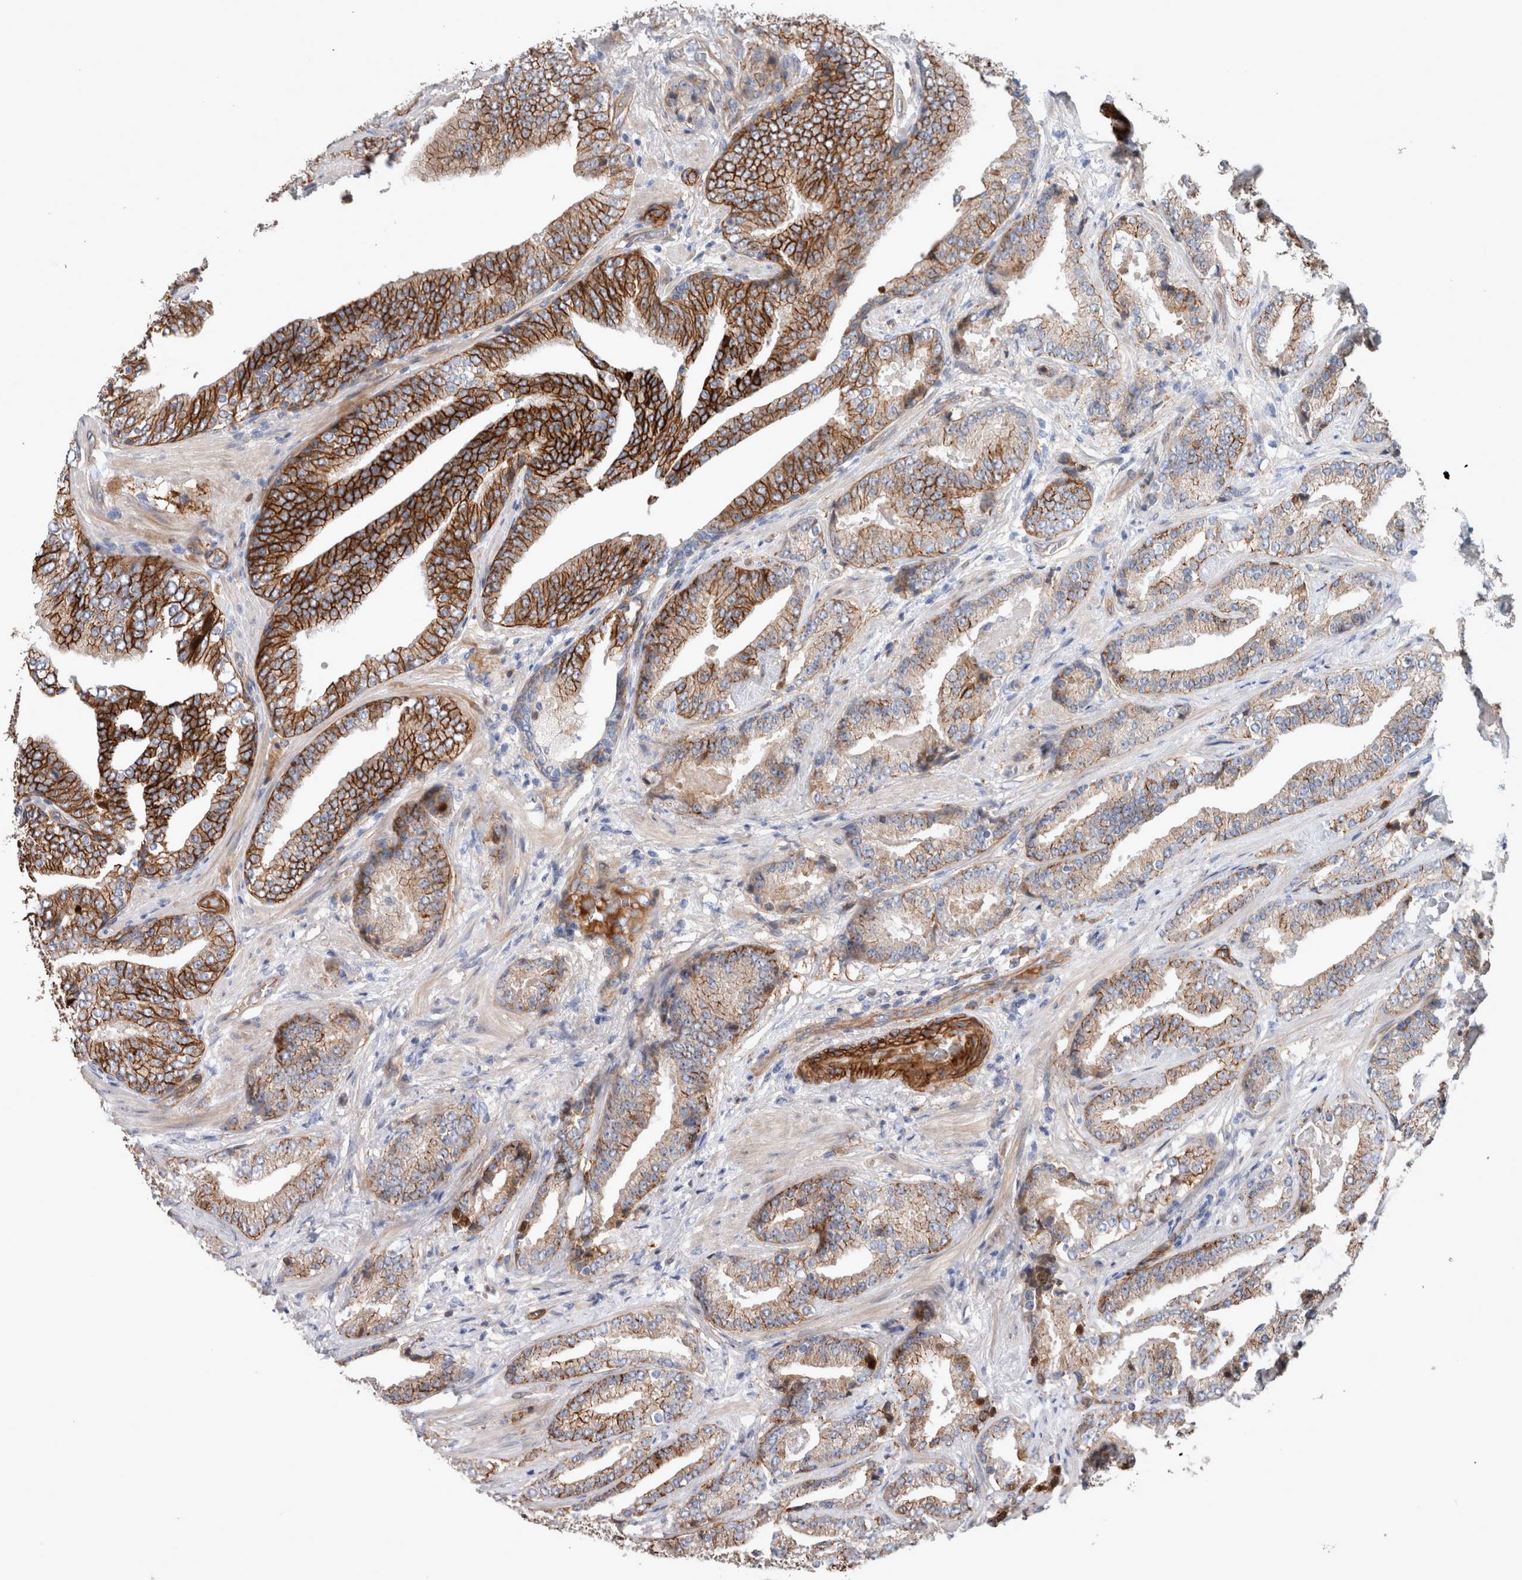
{"staining": {"intensity": "strong", "quantity": "25%-75%", "location": "cytoplasmic/membranous"}, "tissue": "prostate cancer", "cell_type": "Tumor cells", "image_type": "cancer", "snomed": [{"axis": "morphology", "description": "Adenocarcinoma, Low grade"}, {"axis": "topography", "description": "Prostate"}], "caption": "Low-grade adenocarcinoma (prostate) stained with DAB (3,3'-diaminobenzidine) IHC displays high levels of strong cytoplasmic/membranous expression in about 25%-75% of tumor cells.", "gene": "BCAM", "patient": {"sex": "male", "age": 67}}